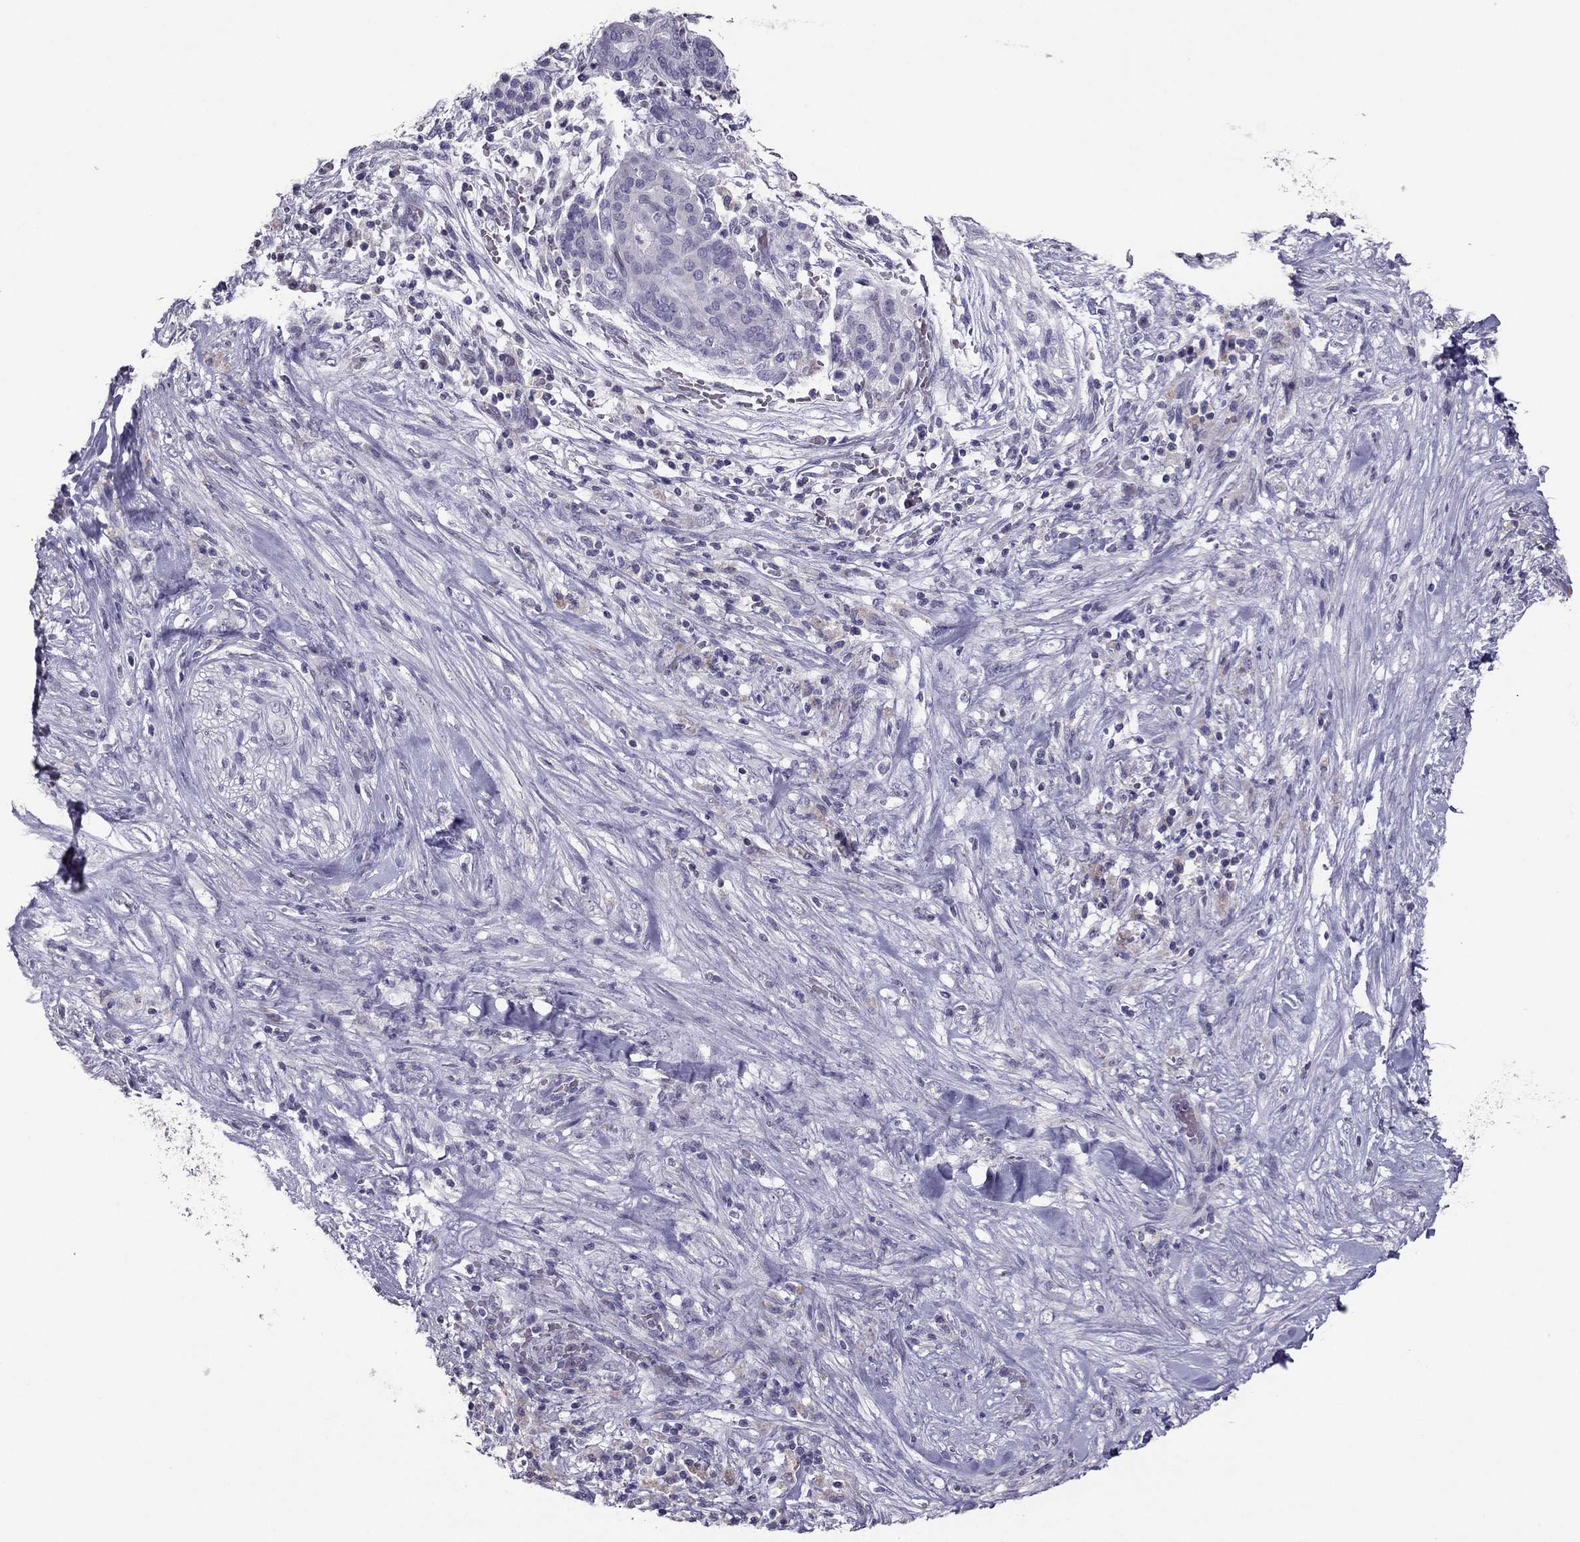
{"staining": {"intensity": "negative", "quantity": "none", "location": "none"}, "tissue": "pancreatic cancer", "cell_type": "Tumor cells", "image_type": "cancer", "snomed": [{"axis": "morphology", "description": "Adenocarcinoma, NOS"}, {"axis": "topography", "description": "Pancreas"}], "caption": "High magnification brightfield microscopy of pancreatic cancer (adenocarcinoma) stained with DAB (3,3'-diaminobenzidine) (brown) and counterstained with hematoxylin (blue): tumor cells show no significant positivity. (Stains: DAB immunohistochemistry with hematoxylin counter stain, Microscopy: brightfield microscopy at high magnification).", "gene": "RGS8", "patient": {"sex": "male", "age": 44}}